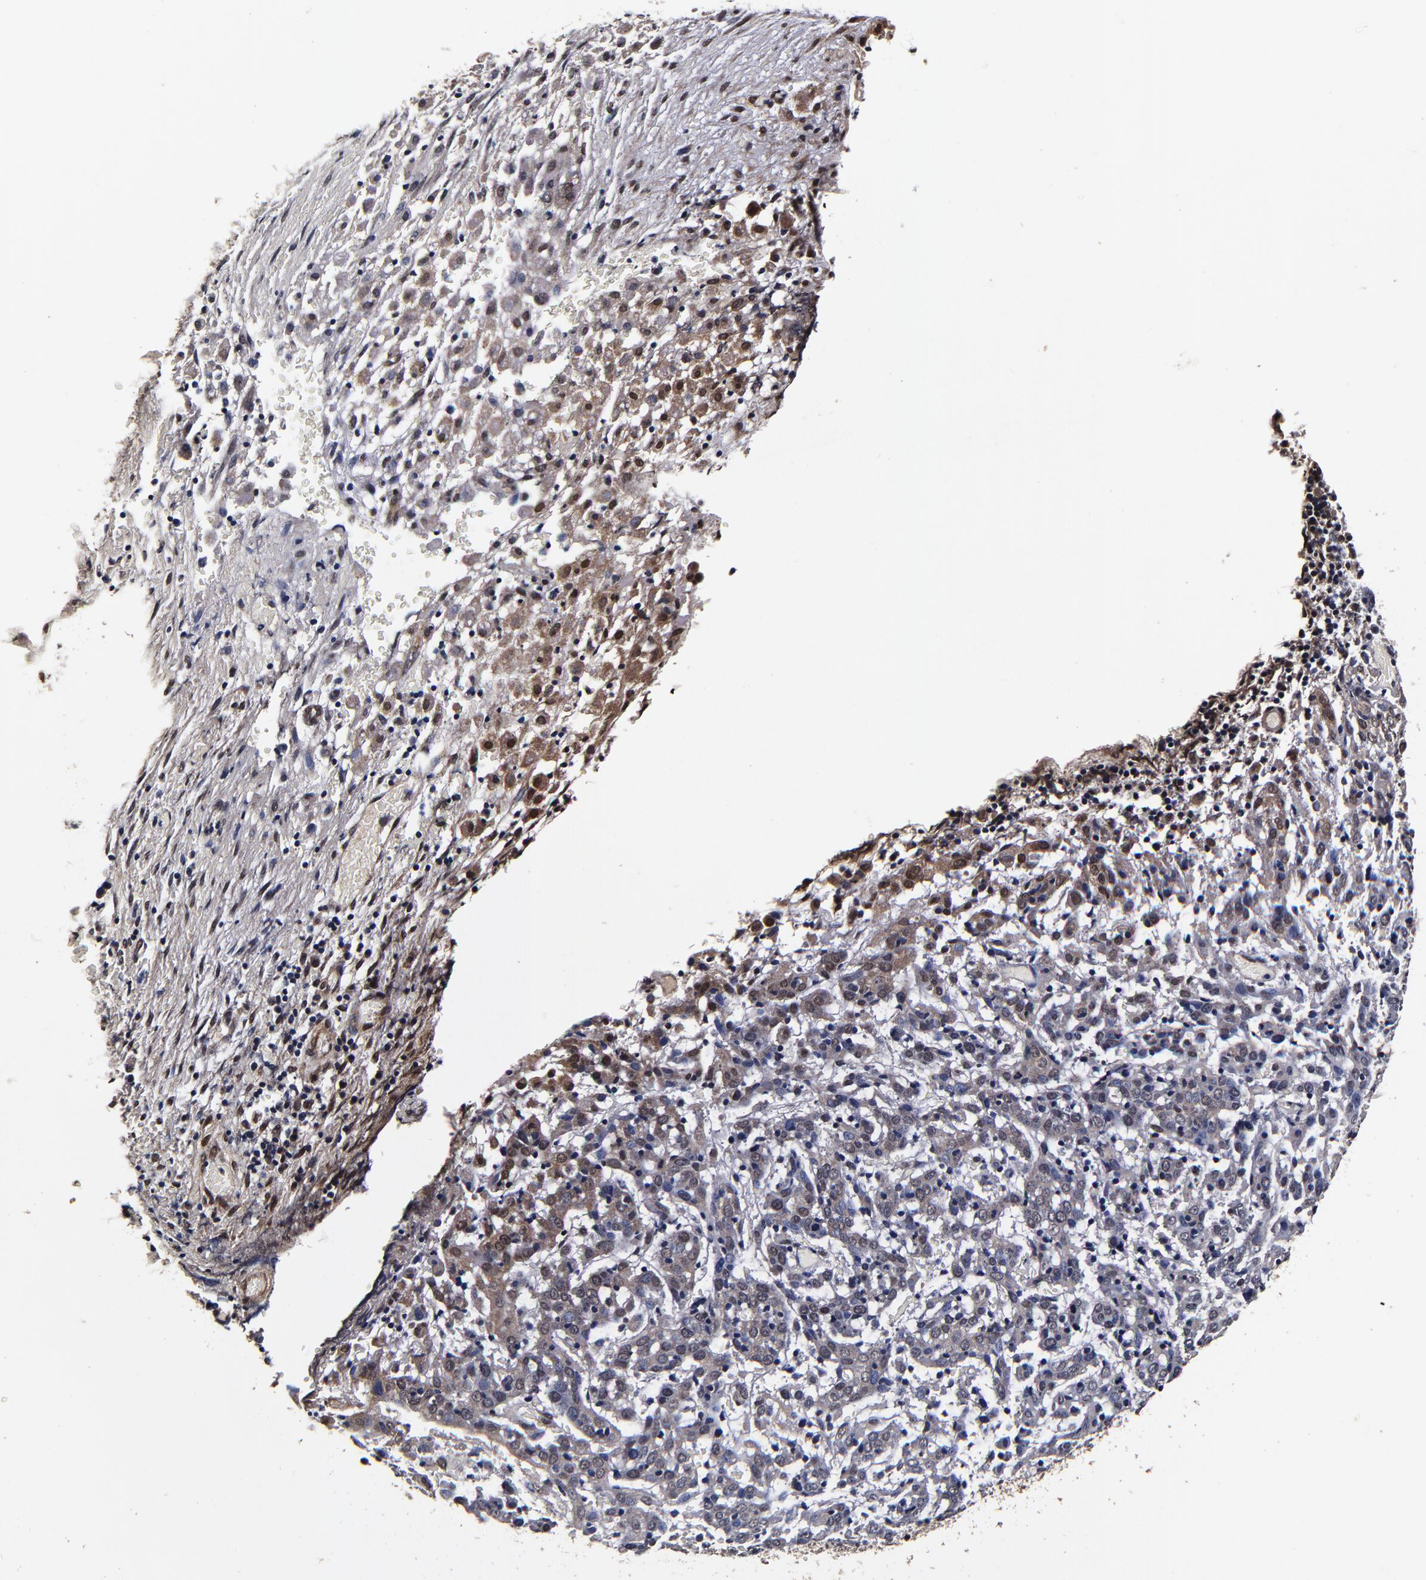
{"staining": {"intensity": "weak", "quantity": "25%-75%", "location": "cytoplasmic/membranous"}, "tissue": "cervical cancer", "cell_type": "Tumor cells", "image_type": "cancer", "snomed": [{"axis": "morphology", "description": "Normal tissue, NOS"}, {"axis": "morphology", "description": "Squamous cell carcinoma, NOS"}, {"axis": "topography", "description": "Cervix"}], "caption": "The micrograph demonstrates staining of squamous cell carcinoma (cervical), revealing weak cytoplasmic/membranous protein positivity (brown color) within tumor cells.", "gene": "MMP15", "patient": {"sex": "female", "age": 67}}